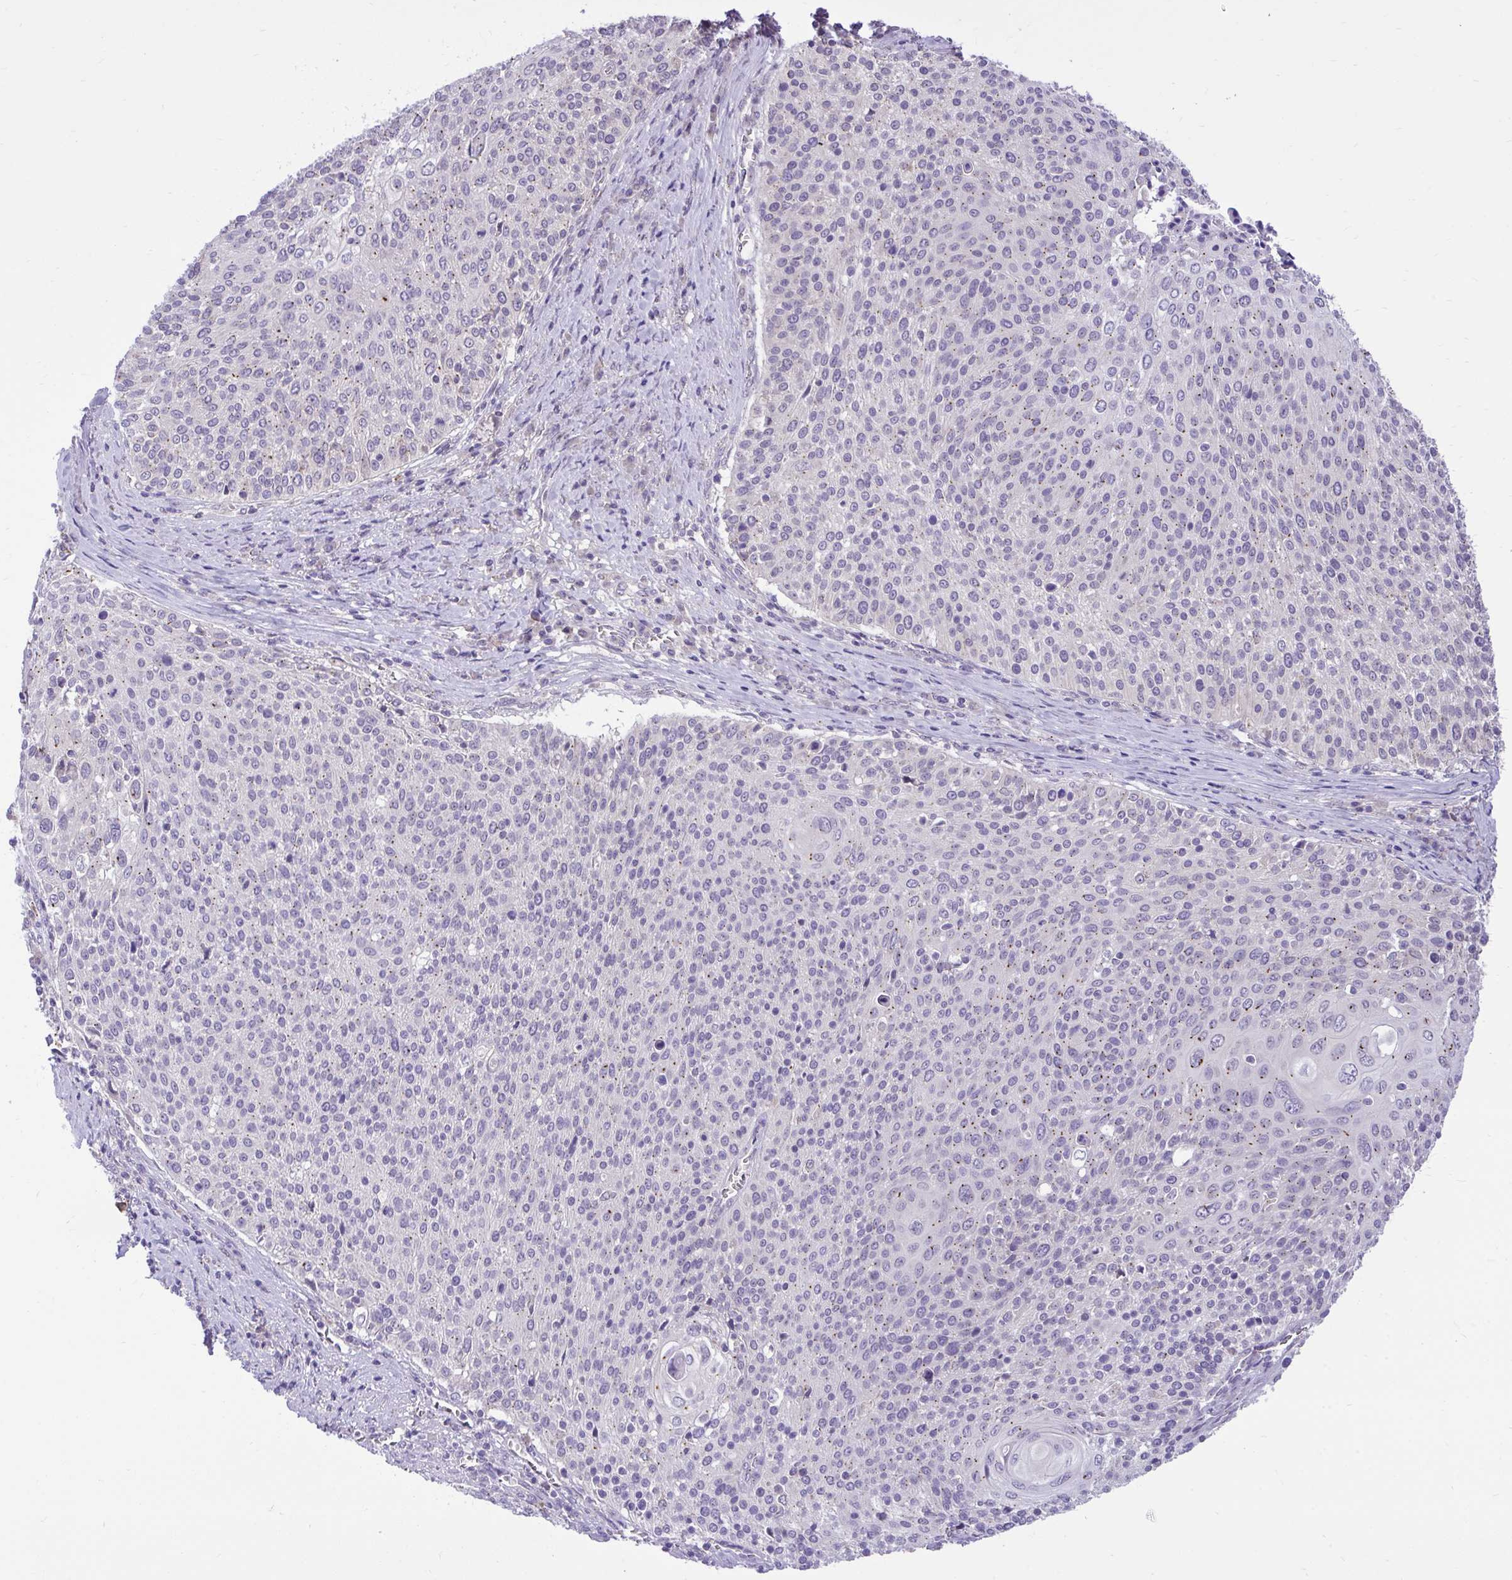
{"staining": {"intensity": "weak", "quantity": "25%-75%", "location": "cytoplasmic/membranous"}, "tissue": "cervical cancer", "cell_type": "Tumor cells", "image_type": "cancer", "snomed": [{"axis": "morphology", "description": "Squamous cell carcinoma, NOS"}, {"axis": "topography", "description": "Cervix"}], "caption": "Protein expression by immunohistochemistry exhibits weak cytoplasmic/membranous staining in approximately 25%-75% of tumor cells in cervical cancer.", "gene": "CEACAM18", "patient": {"sex": "female", "age": 31}}